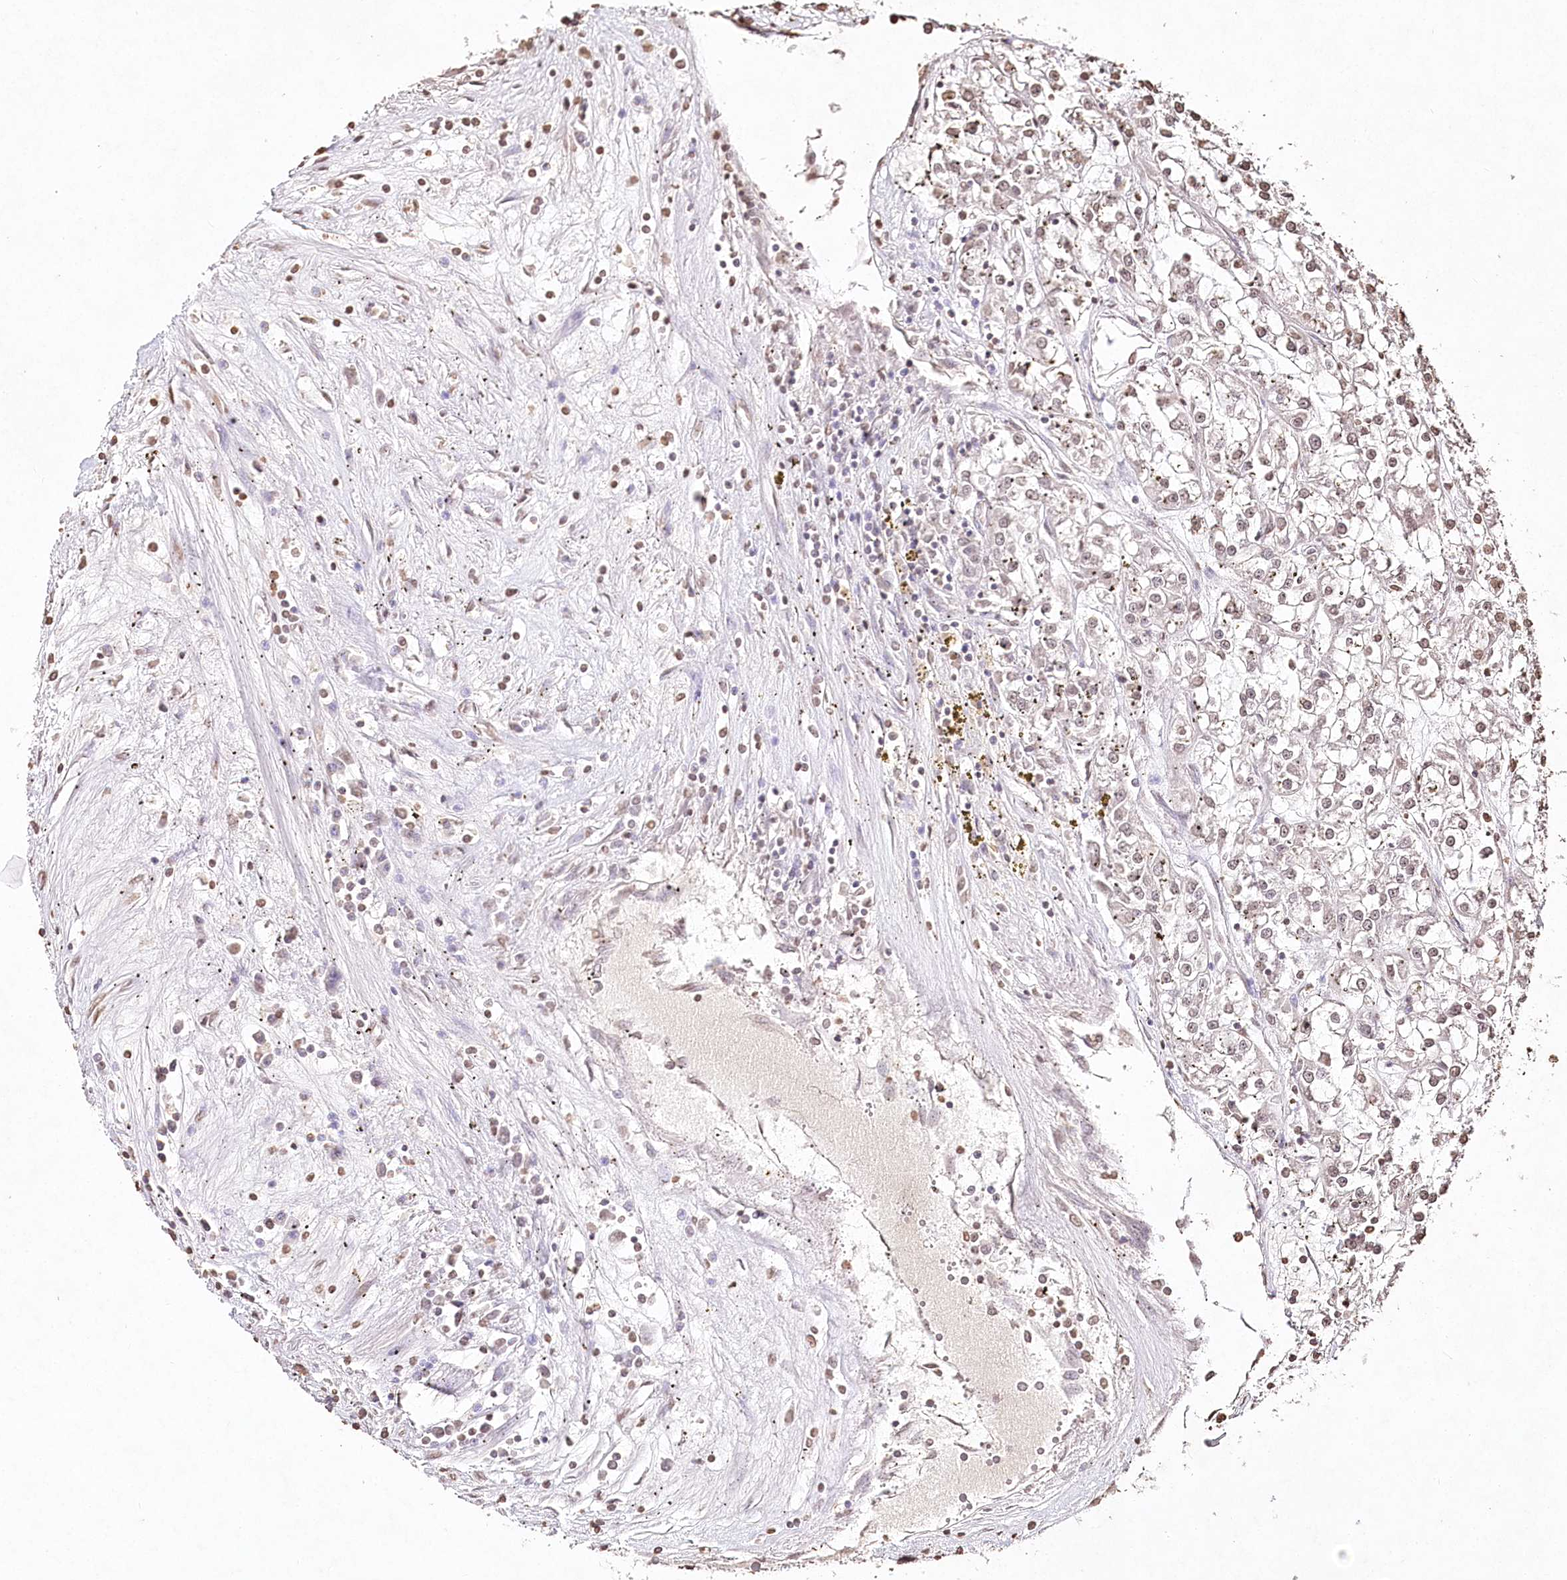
{"staining": {"intensity": "negative", "quantity": "none", "location": "none"}, "tissue": "renal cancer", "cell_type": "Tumor cells", "image_type": "cancer", "snomed": [{"axis": "morphology", "description": "Adenocarcinoma, NOS"}, {"axis": "topography", "description": "Kidney"}], "caption": "Renal cancer (adenocarcinoma) was stained to show a protein in brown. There is no significant positivity in tumor cells.", "gene": "DMXL1", "patient": {"sex": "female", "age": 52}}